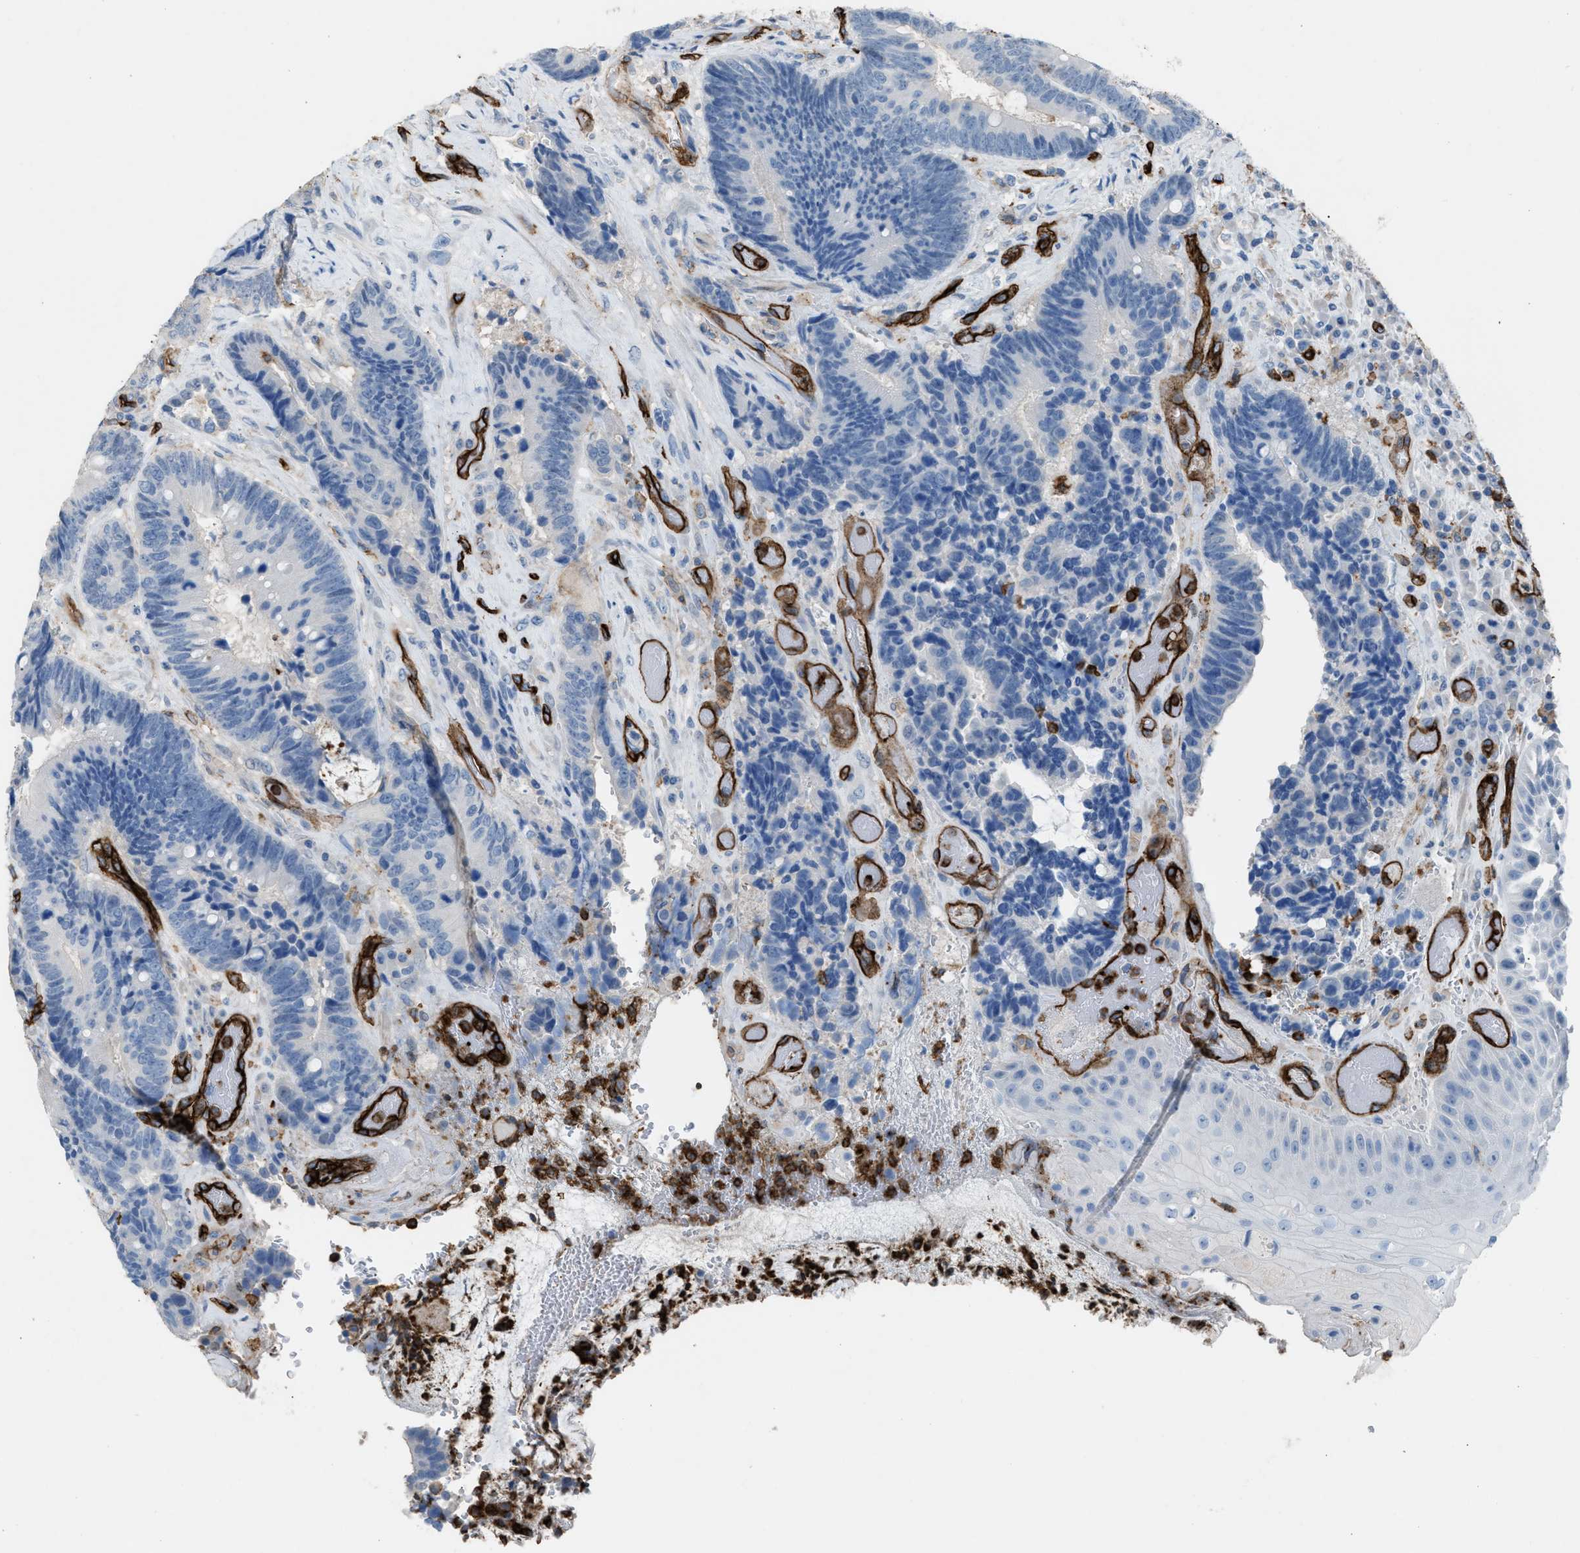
{"staining": {"intensity": "negative", "quantity": "none", "location": "none"}, "tissue": "colorectal cancer", "cell_type": "Tumor cells", "image_type": "cancer", "snomed": [{"axis": "morphology", "description": "Adenocarcinoma, NOS"}, {"axis": "topography", "description": "Rectum"}, {"axis": "topography", "description": "Anal"}], "caption": "Tumor cells show no significant protein expression in colorectal cancer (adenocarcinoma). The staining was performed using DAB to visualize the protein expression in brown, while the nuclei were stained in blue with hematoxylin (Magnification: 20x).", "gene": "DYSF", "patient": {"sex": "female", "age": 89}}